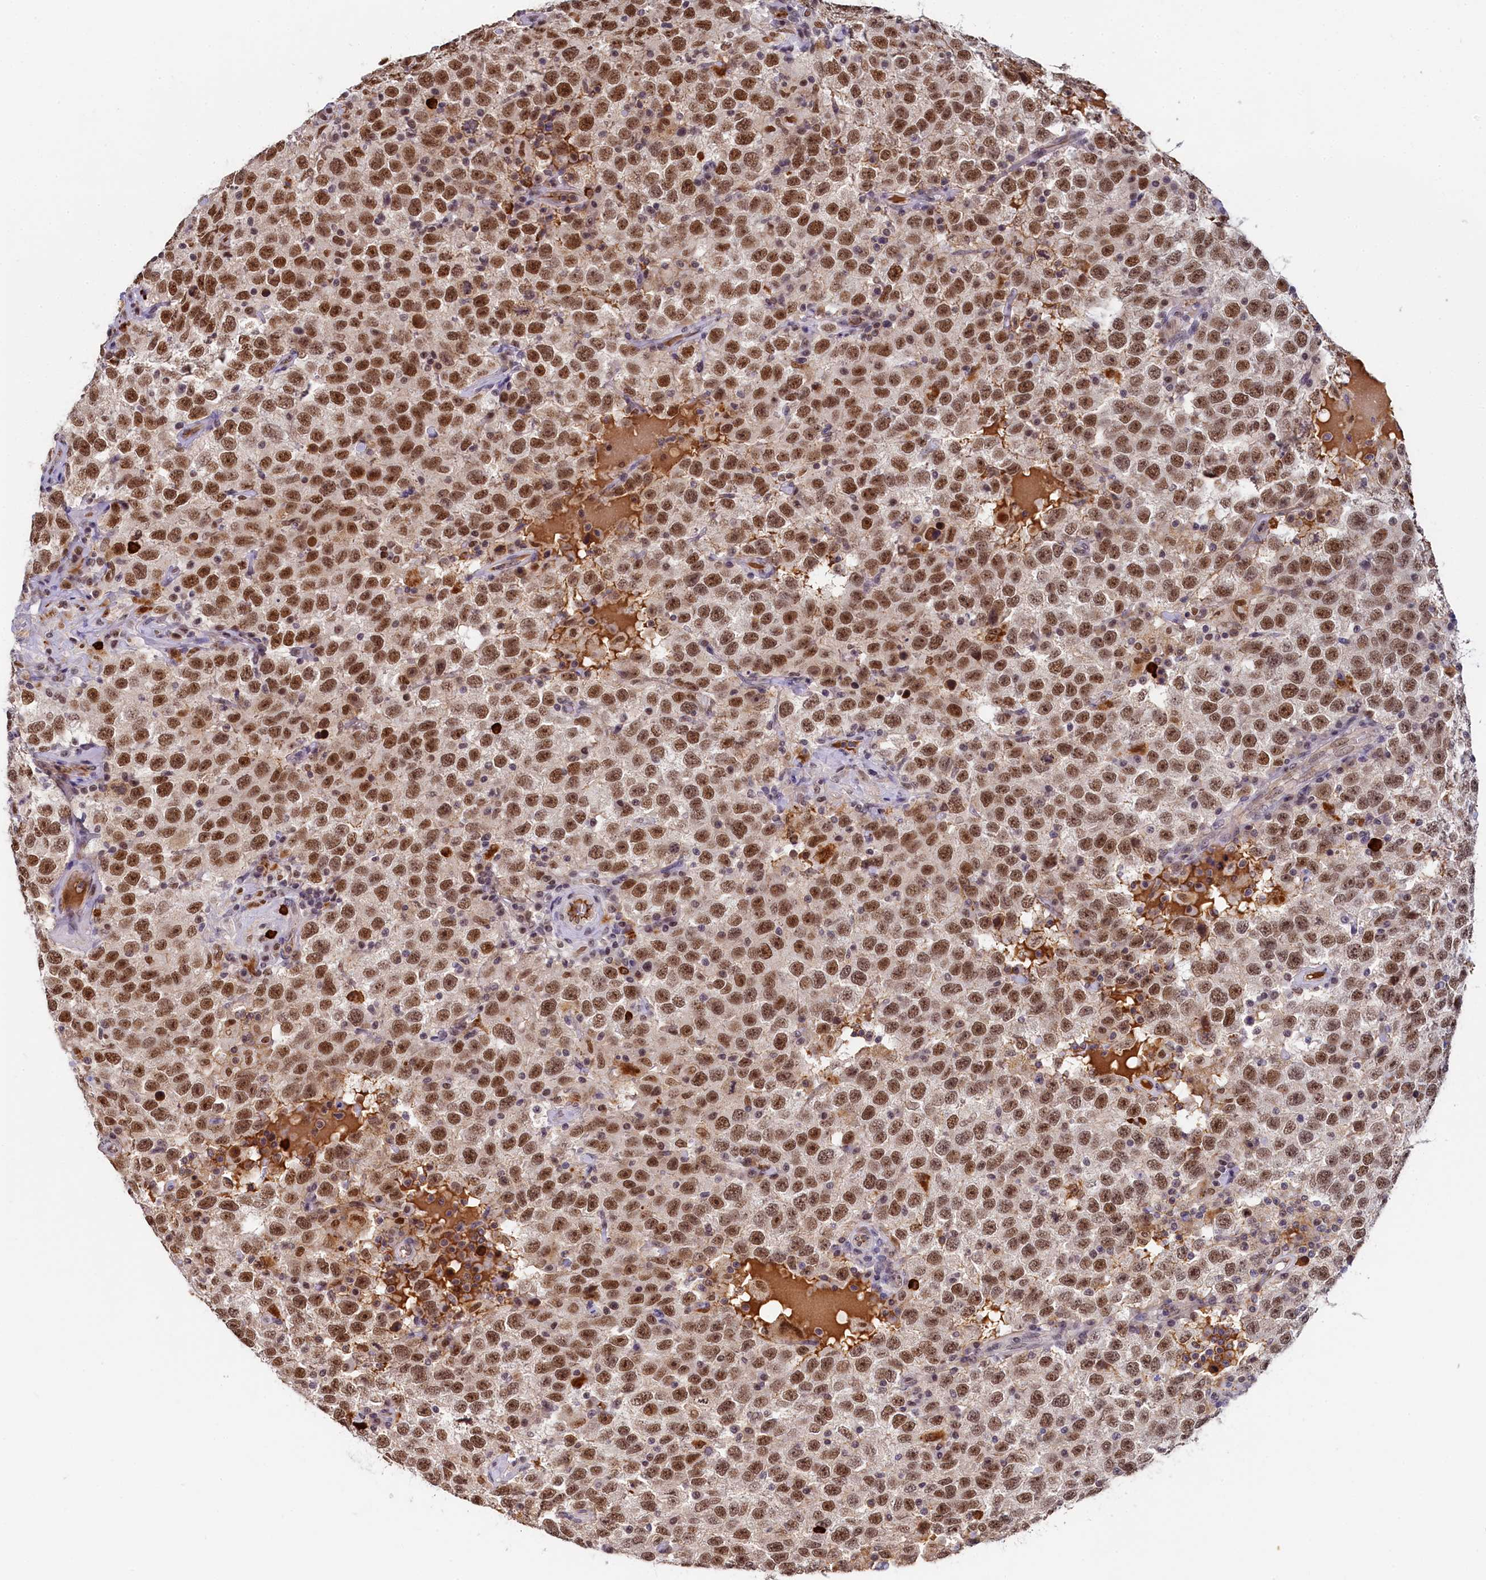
{"staining": {"intensity": "moderate", "quantity": ">75%", "location": "nuclear"}, "tissue": "testis cancer", "cell_type": "Tumor cells", "image_type": "cancer", "snomed": [{"axis": "morphology", "description": "Seminoma, NOS"}, {"axis": "topography", "description": "Testis"}], "caption": "Moderate nuclear protein staining is identified in approximately >75% of tumor cells in testis cancer.", "gene": "INTS14", "patient": {"sex": "male", "age": 41}}